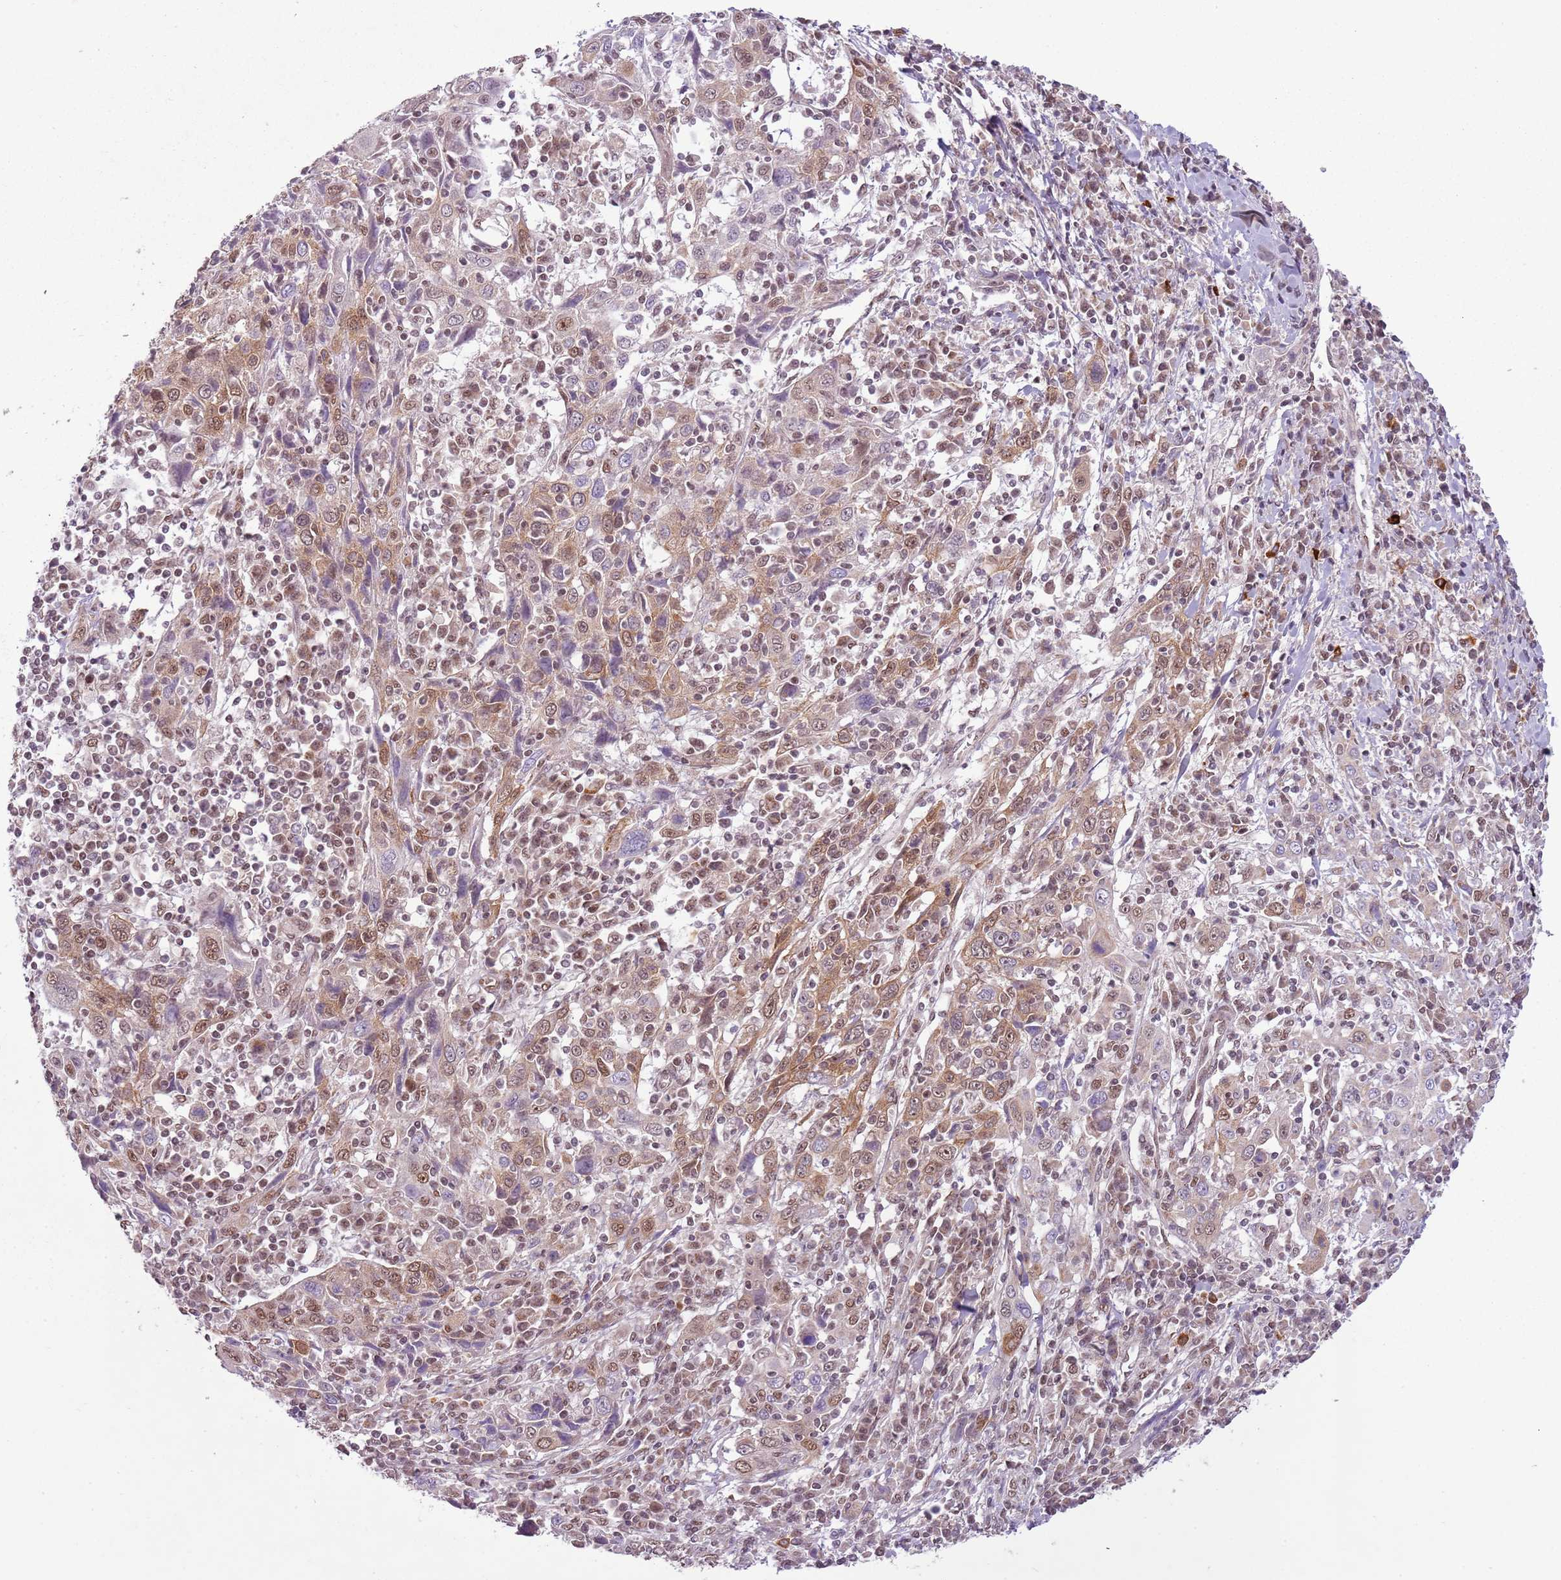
{"staining": {"intensity": "moderate", "quantity": "25%-75%", "location": "cytoplasmic/membranous,nuclear"}, "tissue": "cervical cancer", "cell_type": "Tumor cells", "image_type": "cancer", "snomed": [{"axis": "morphology", "description": "Squamous cell carcinoma, NOS"}, {"axis": "topography", "description": "Cervix"}], "caption": "The histopathology image shows staining of cervical cancer, revealing moderate cytoplasmic/membranous and nuclear protein staining (brown color) within tumor cells.", "gene": "FAM120AOS", "patient": {"sex": "female", "age": 46}}